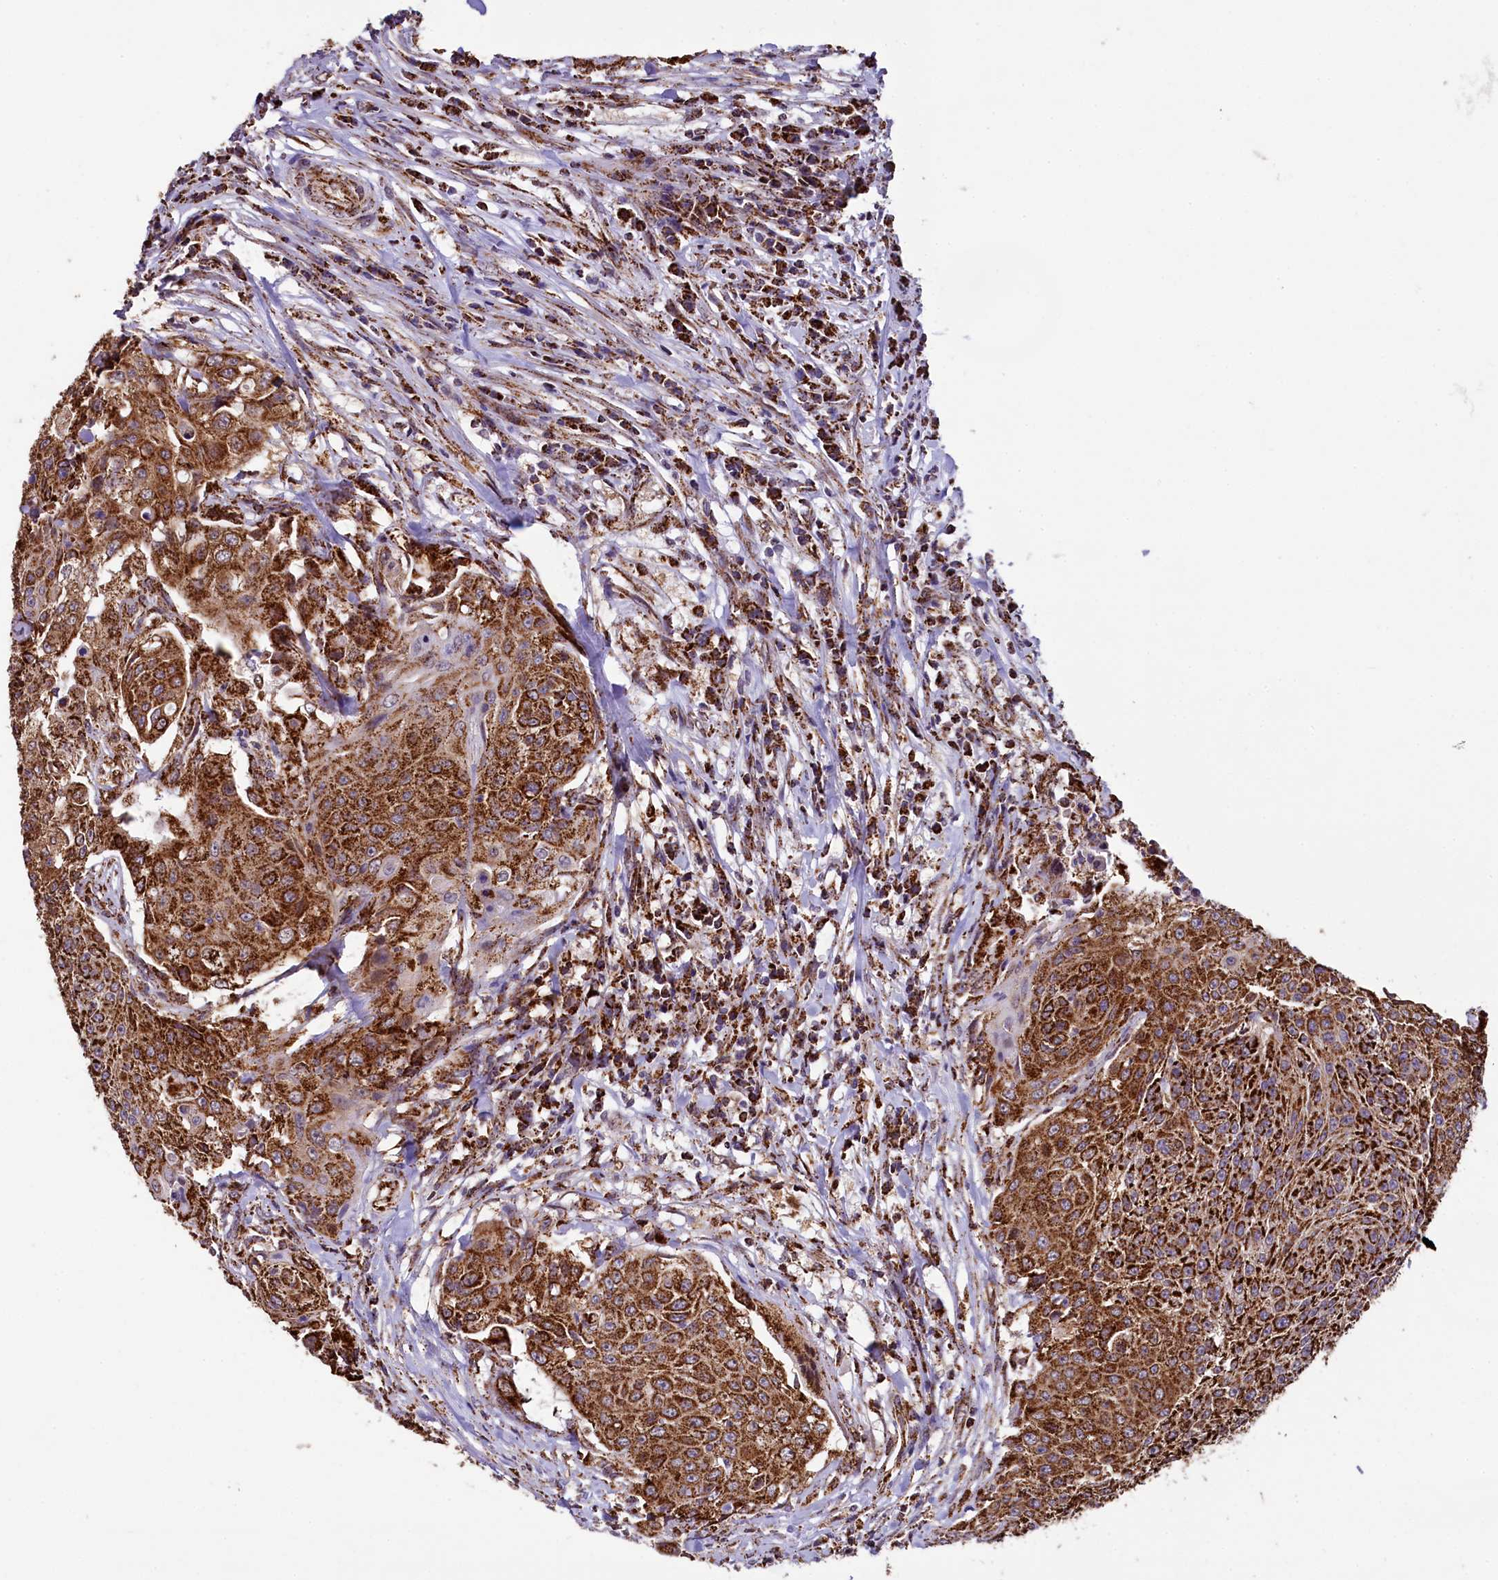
{"staining": {"intensity": "strong", "quantity": ">75%", "location": "cytoplasmic/membranous"}, "tissue": "urothelial cancer", "cell_type": "Tumor cells", "image_type": "cancer", "snomed": [{"axis": "morphology", "description": "Urothelial carcinoma, High grade"}, {"axis": "topography", "description": "Urinary bladder"}], "caption": "Human urothelial carcinoma (high-grade) stained with a brown dye shows strong cytoplasmic/membranous positive positivity in approximately >75% of tumor cells.", "gene": "KLC2", "patient": {"sex": "female", "age": 63}}